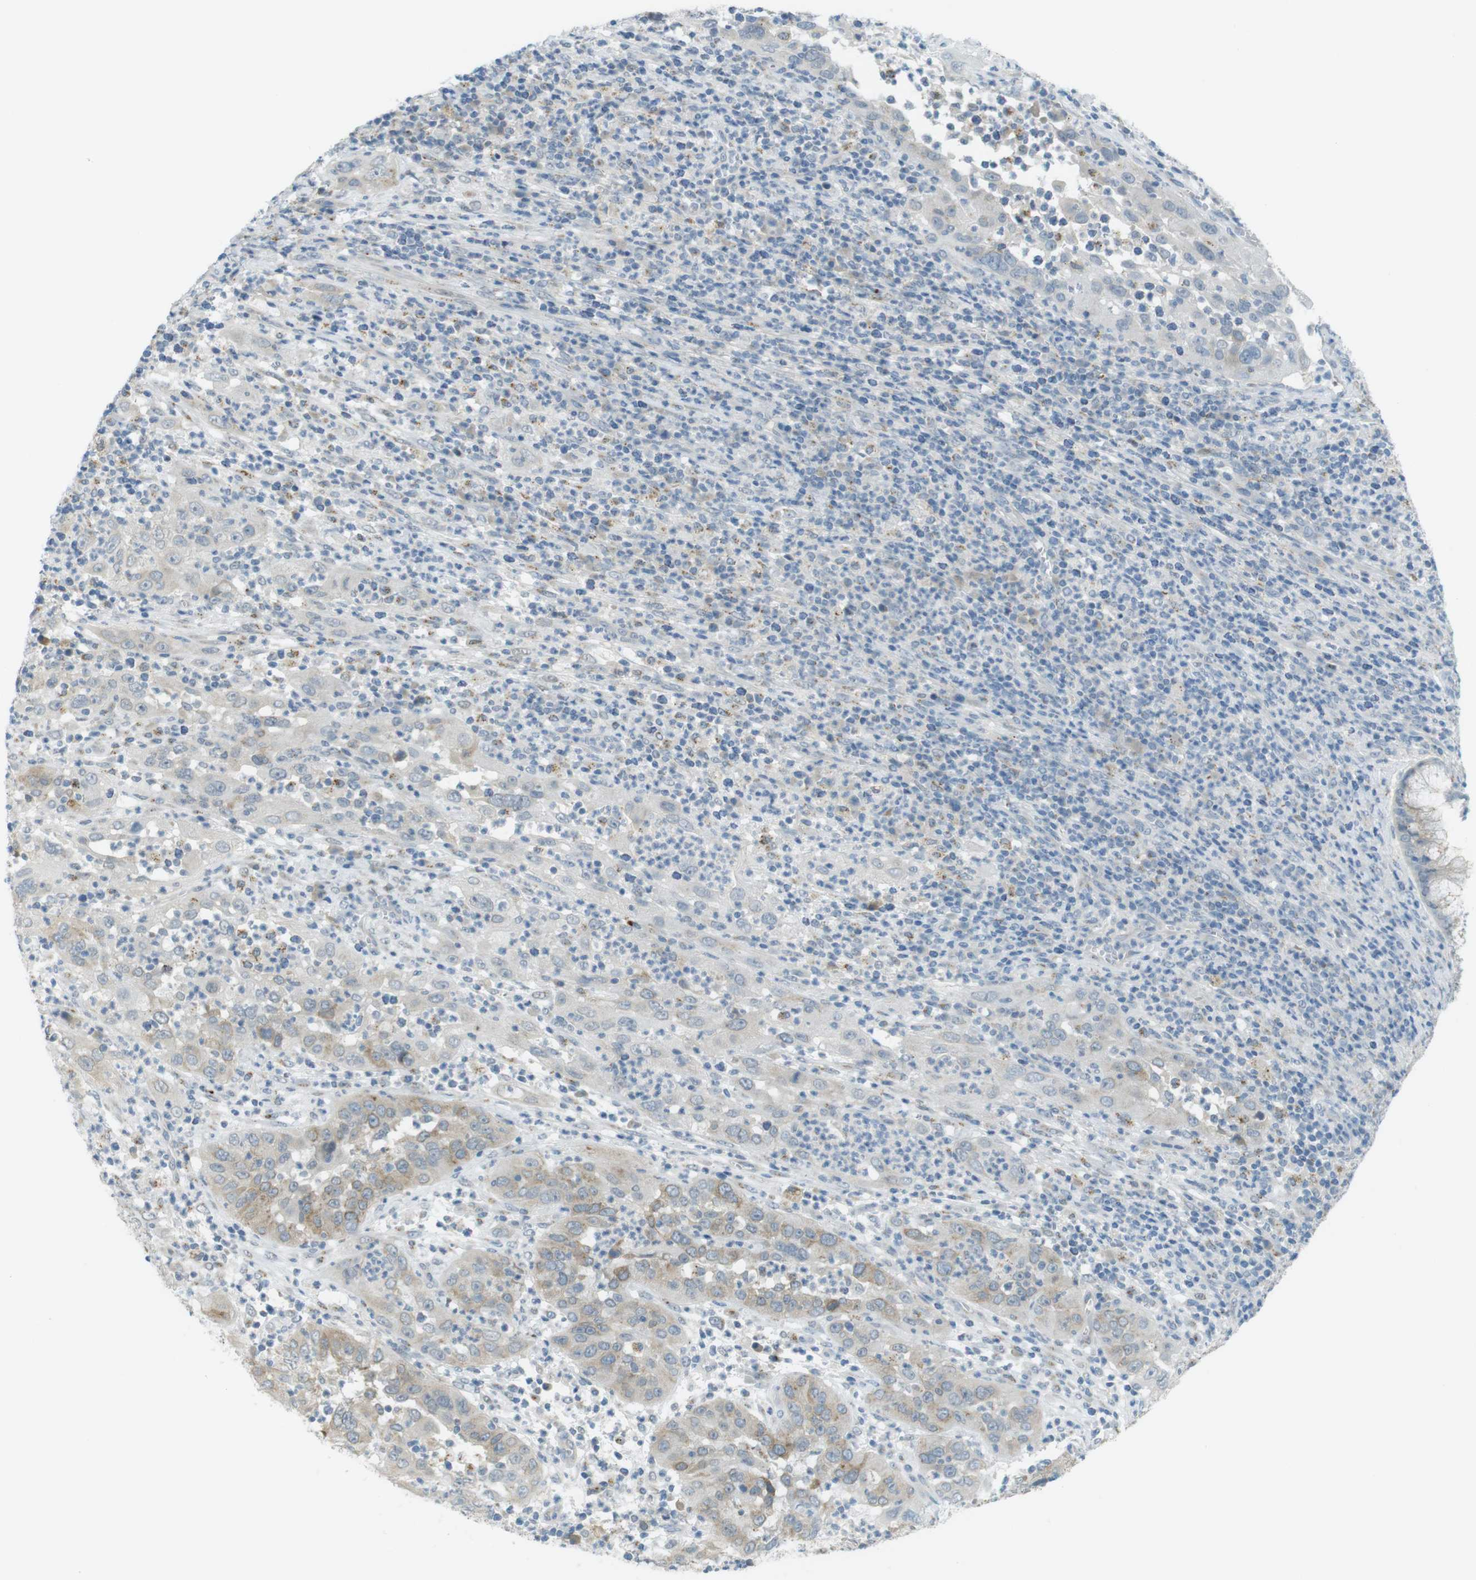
{"staining": {"intensity": "weak", "quantity": "25%-75%", "location": "cytoplasmic/membranous"}, "tissue": "cervical cancer", "cell_type": "Tumor cells", "image_type": "cancer", "snomed": [{"axis": "morphology", "description": "Squamous cell carcinoma, NOS"}, {"axis": "topography", "description": "Cervix"}], "caption": "Tumor cells reveal weak cytoplasmic/membranous expression in about 25%-75% of cells in cervical squamous cell carcinoma.", "gene": "UGT8", "patient": {"sex": "female", "age": 32}}